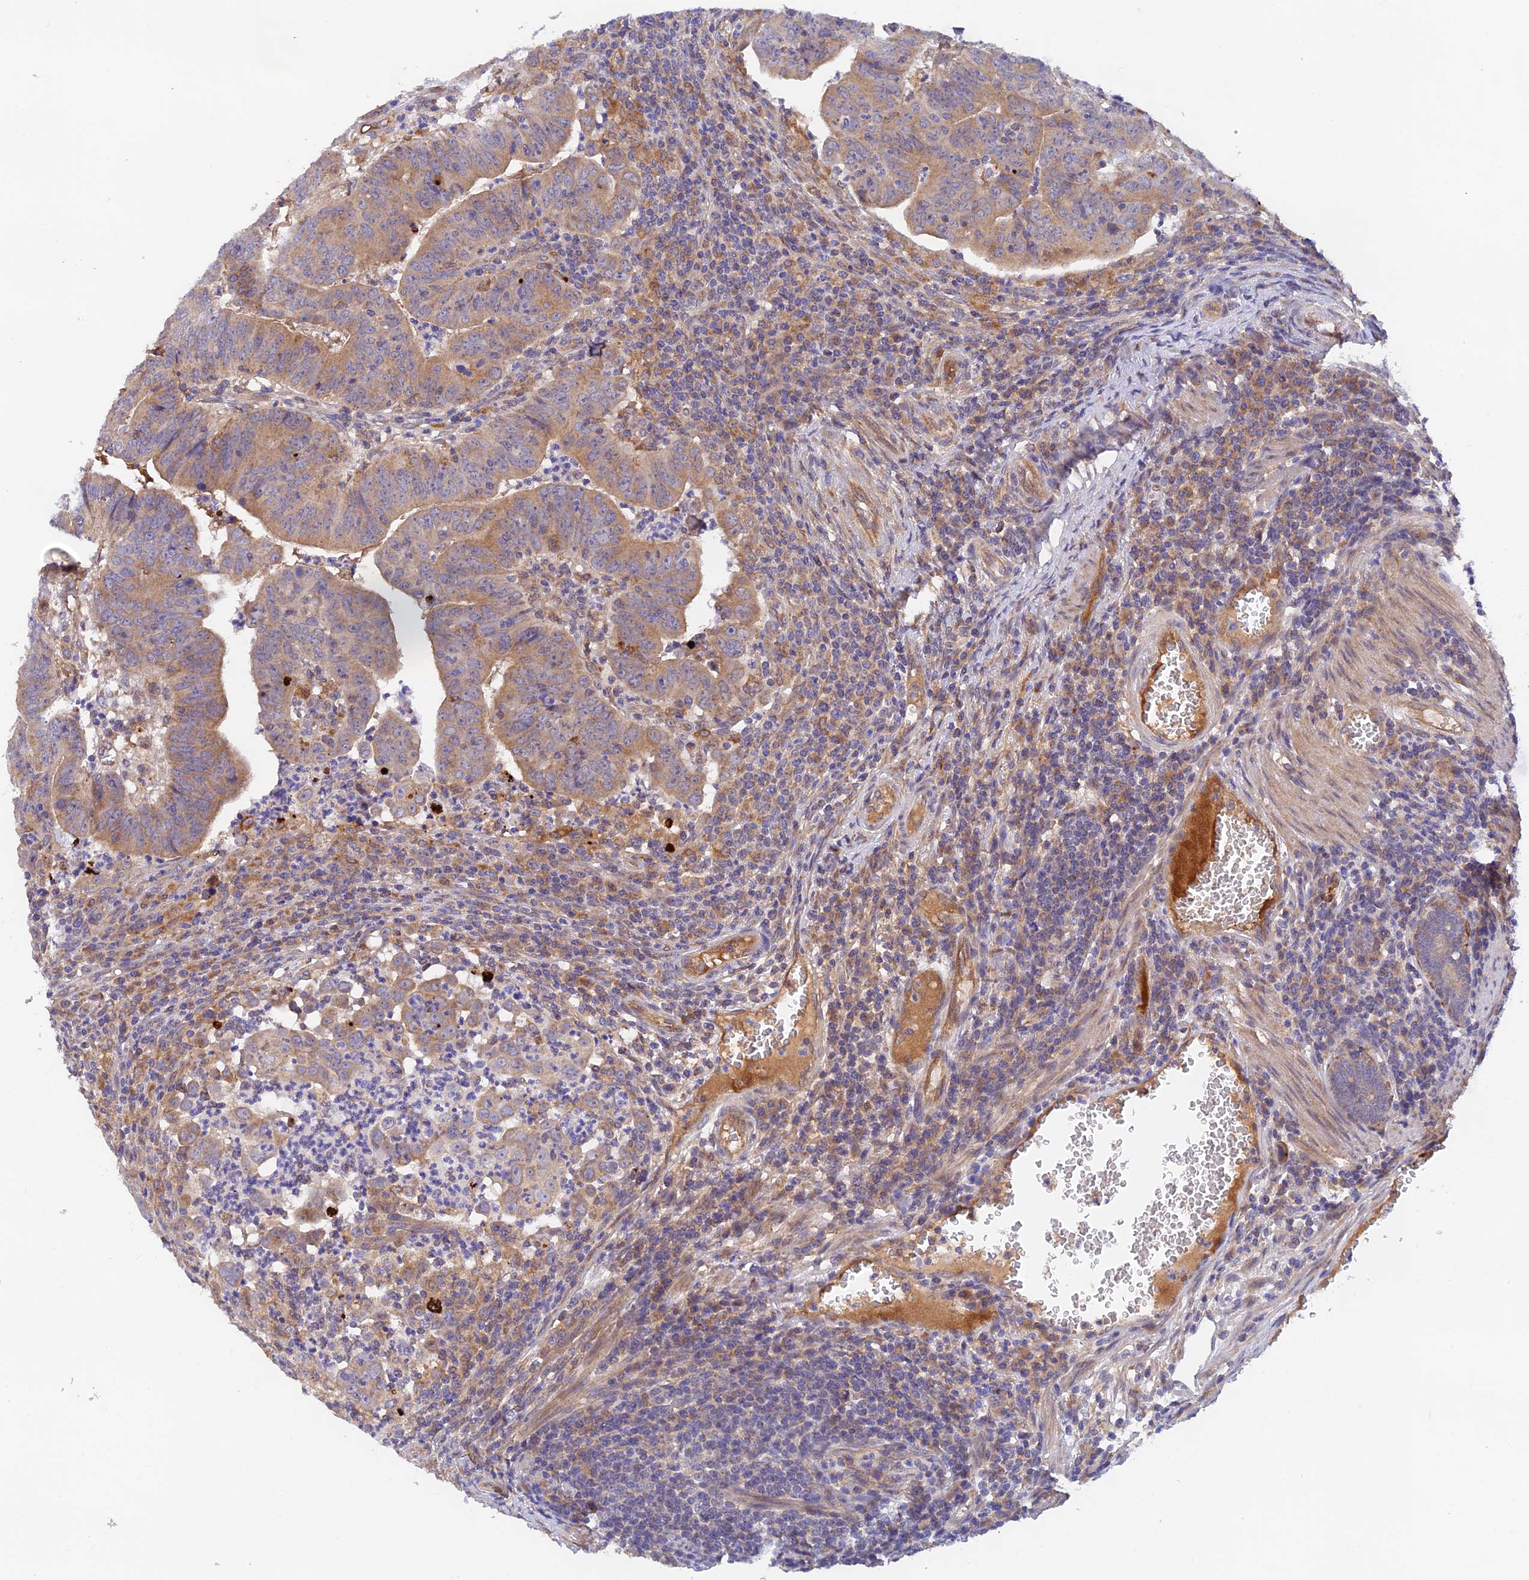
{"staining": {"intensity": "moderate", "quantity": ">75%", "location": "cytoplasmic/membranous"}, "tissue": "colorectal cancer", "cell_type": "Tumor cells", "image_type": "cancer", "snomed": [{"axis": "morphology", "description": "Adenocarcinoma, NOS"}, {"axis": "topography", "description": "Rectum"}], "caption": "Immunohistochemistry (IHC) of human colorectal cancer (adenocarcinoma) reveals medium levels of moderate cytoplasmic/membranous positivity in approximately >75% of tumor cells.", "gene": "RANBP6", "patient": {"sex": "male", "age": 69}}